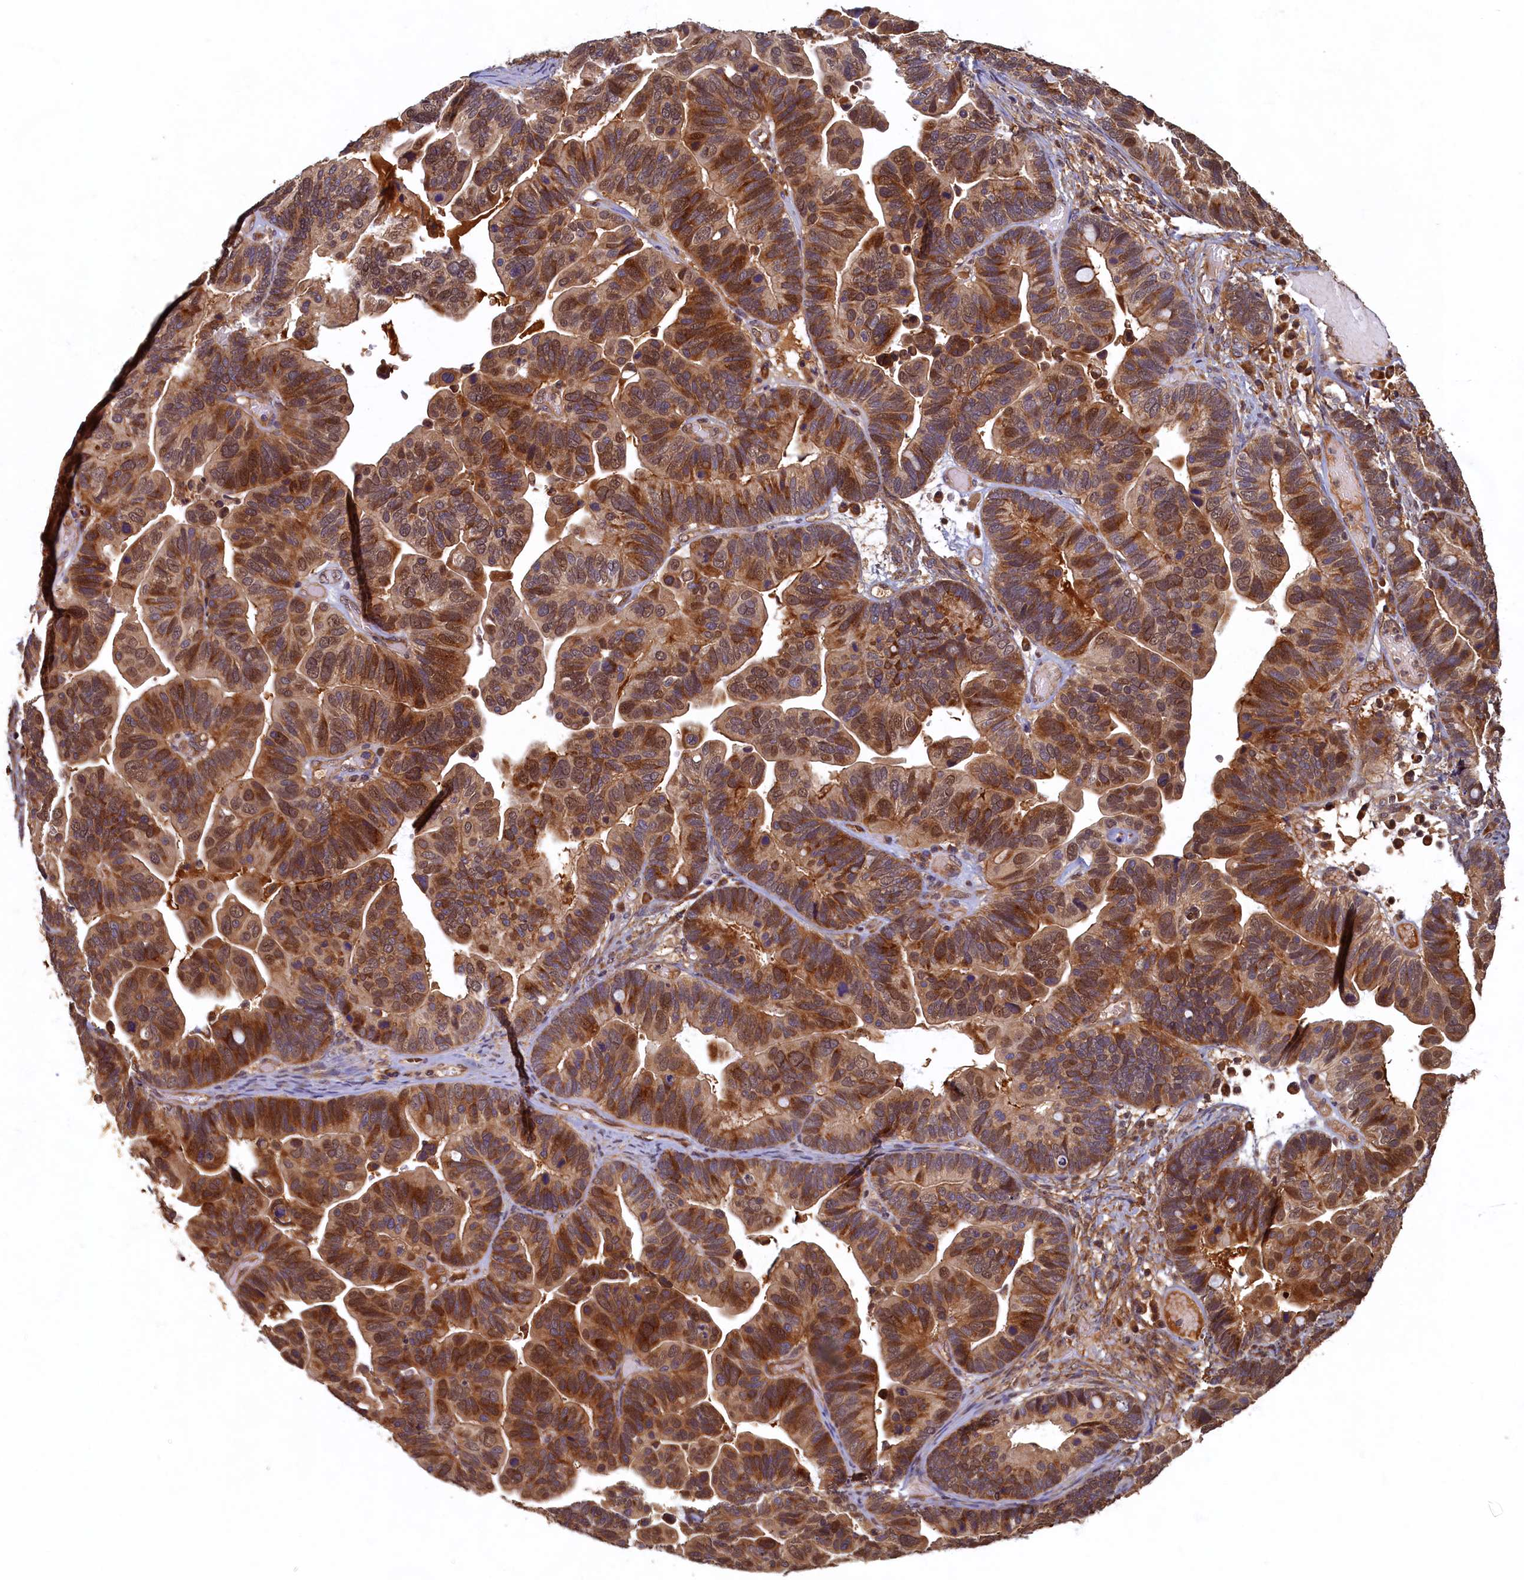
{"staining": {"intensity": "moderate", "quantity": ">75%", "location": "cytoplasmic/membranous,nuclear"}, "tissue": "ovarian cancer", "cell_type": "Tumor cells", "image_type": "cancer", "snomed": [{"axis": "morphology", "description": "Cystadenocarcinoma, serous, NOS"}, {"axis": "topography", "description": "Ovary"}], "caption": "Serous cystadenocarcinoma (ovarian) was stained to show a protein in brown. There is medium levels of moderate cytoplasmic/membranous and nuclear positivity in about >75% of tumor cells.", "gene": "LCMT2", "patient": {"sex": "female", "age": 56}}